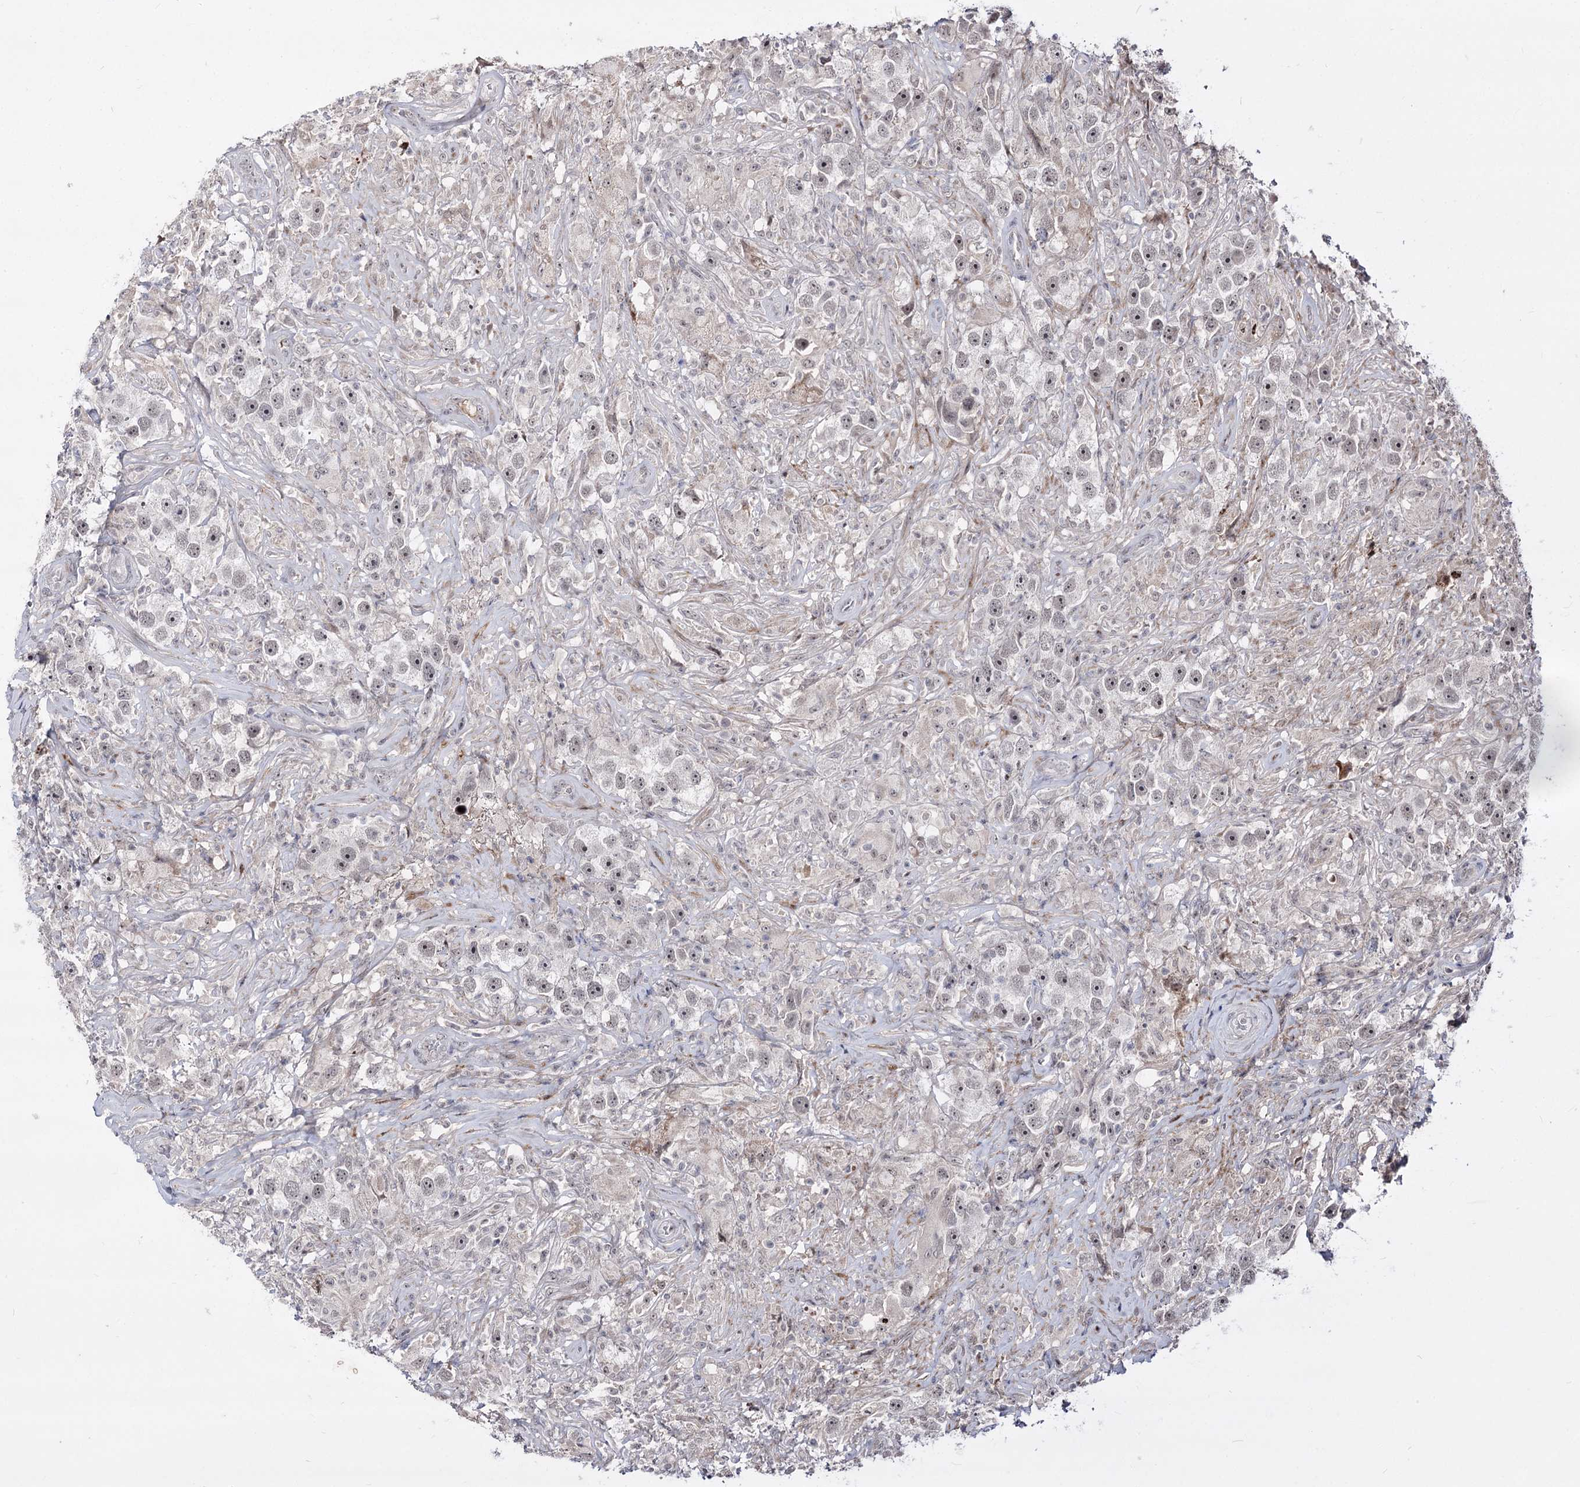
{"staining": {"intensity": "weak", "quantity": "25%-75%", "location": "nuclear"}, "tissue": "testis cancer", "cell_type": "Tumor cells", "image_type": "cancer", "snomed": [{"axis": "morphology", "description": "Seminoma, NOS"}, {"axis": "topography", "description": "Testis"}], "caption": "Protein expression by immunohistochemistry (IHC) reveals weak nuclear staining in about 25%-75% of tumor cells in testis seminoma.", "gene": "STOX1", "patient": {"sex": "male", "age": 49}}